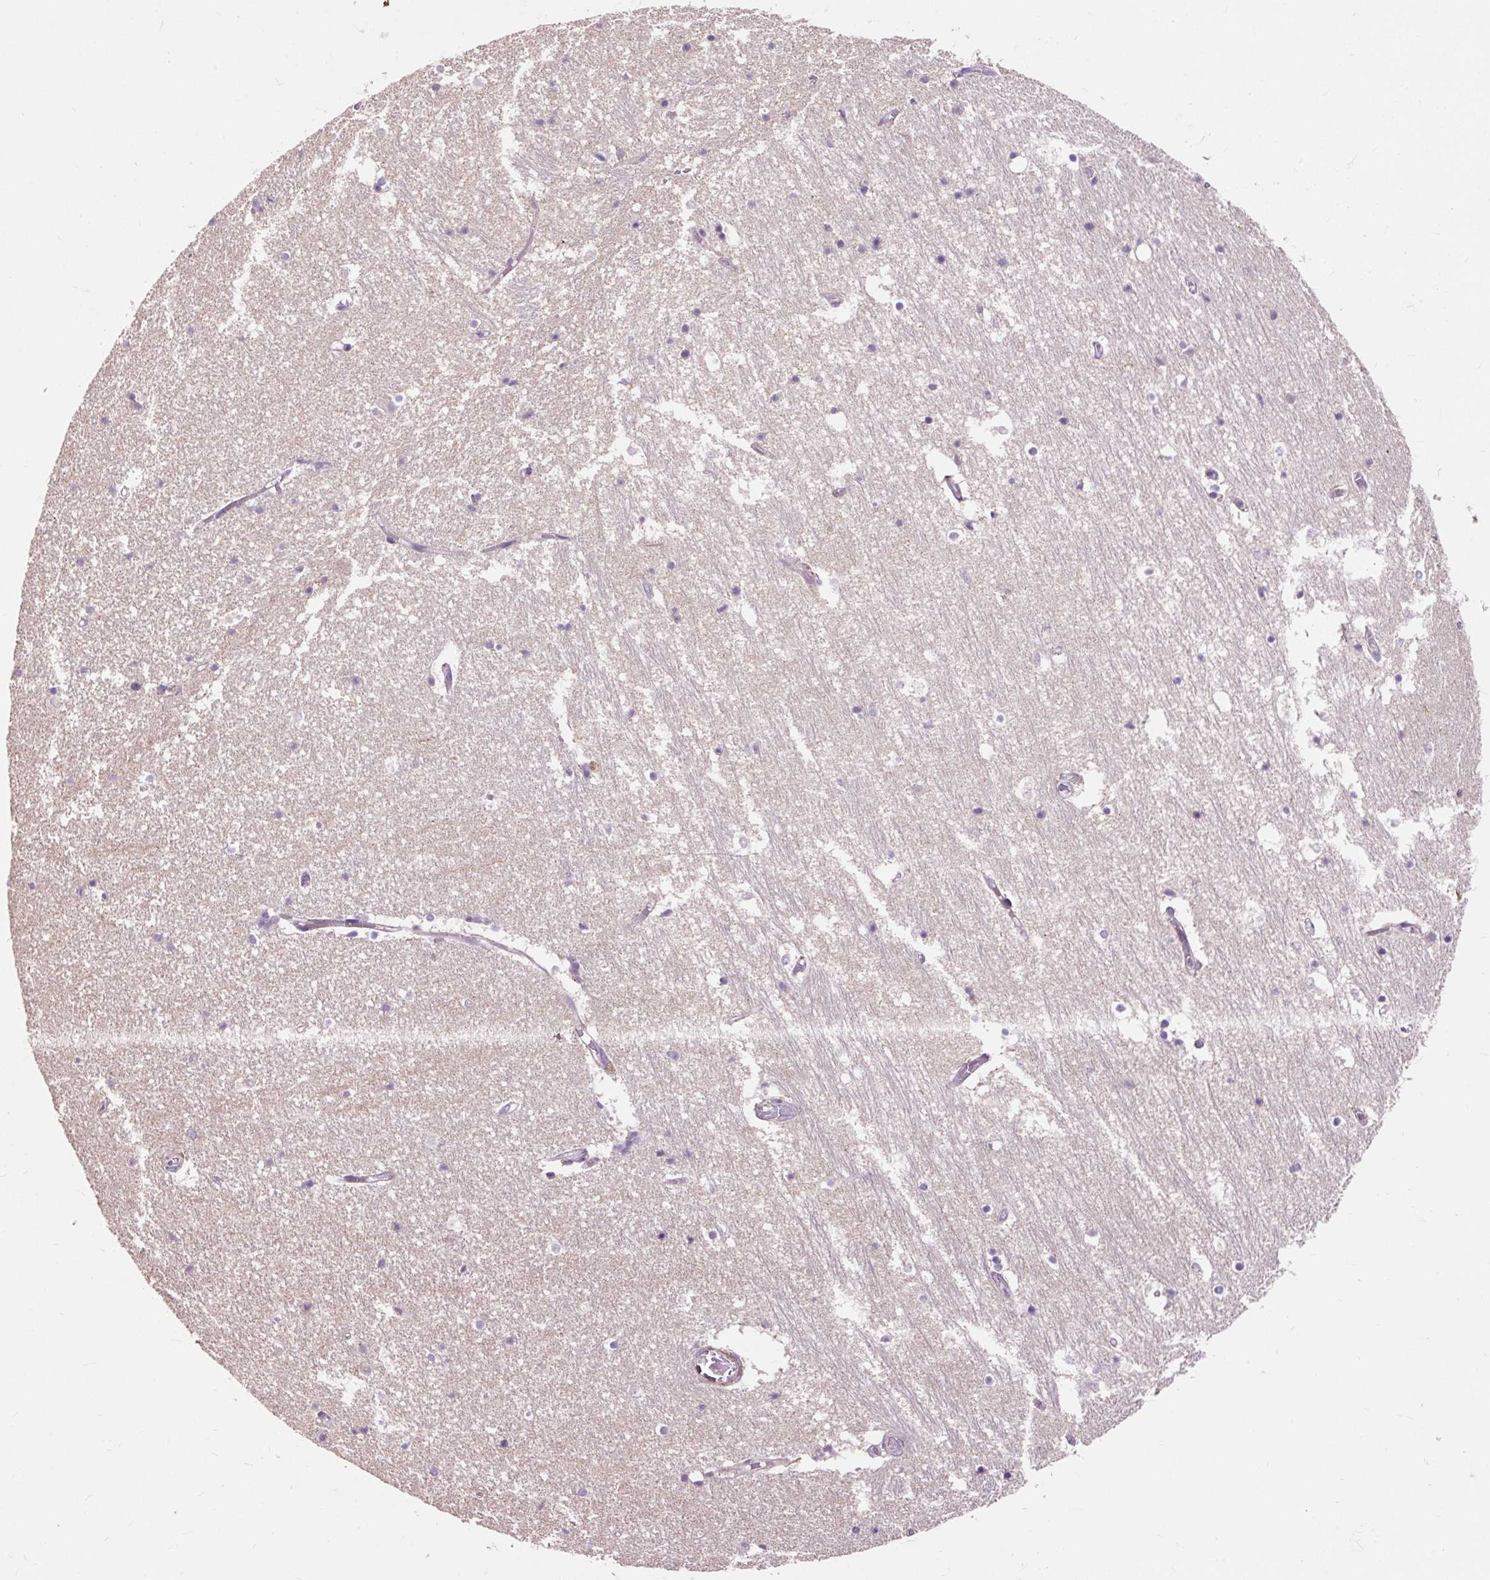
{"staining": {"intensity": "negative", "quantity": "none", "location": "none"}, "tissue": "hippocampus", "cell_type": "Glial cells", "image_type": "normal", "snomed": [{"axis": "morphology", "description": "Normal tissue, NOS"}, {"axis": "topography", "description": "Hippocampus"}], "caption": "This image is of unremarkable hippocampus stained with immunohistochemistry to label a protein in brown with the nuclei are counter-stained blue. There is no positivity in glial cells. Brightfield microscopy of IHC stained with DAB (3,3'-diaminobenzidine) (brown) and hematoxylin (blue), captured at high magnification.", "gene": "PRIMPOL", "patient": {"sex": "female", "age": 52}}